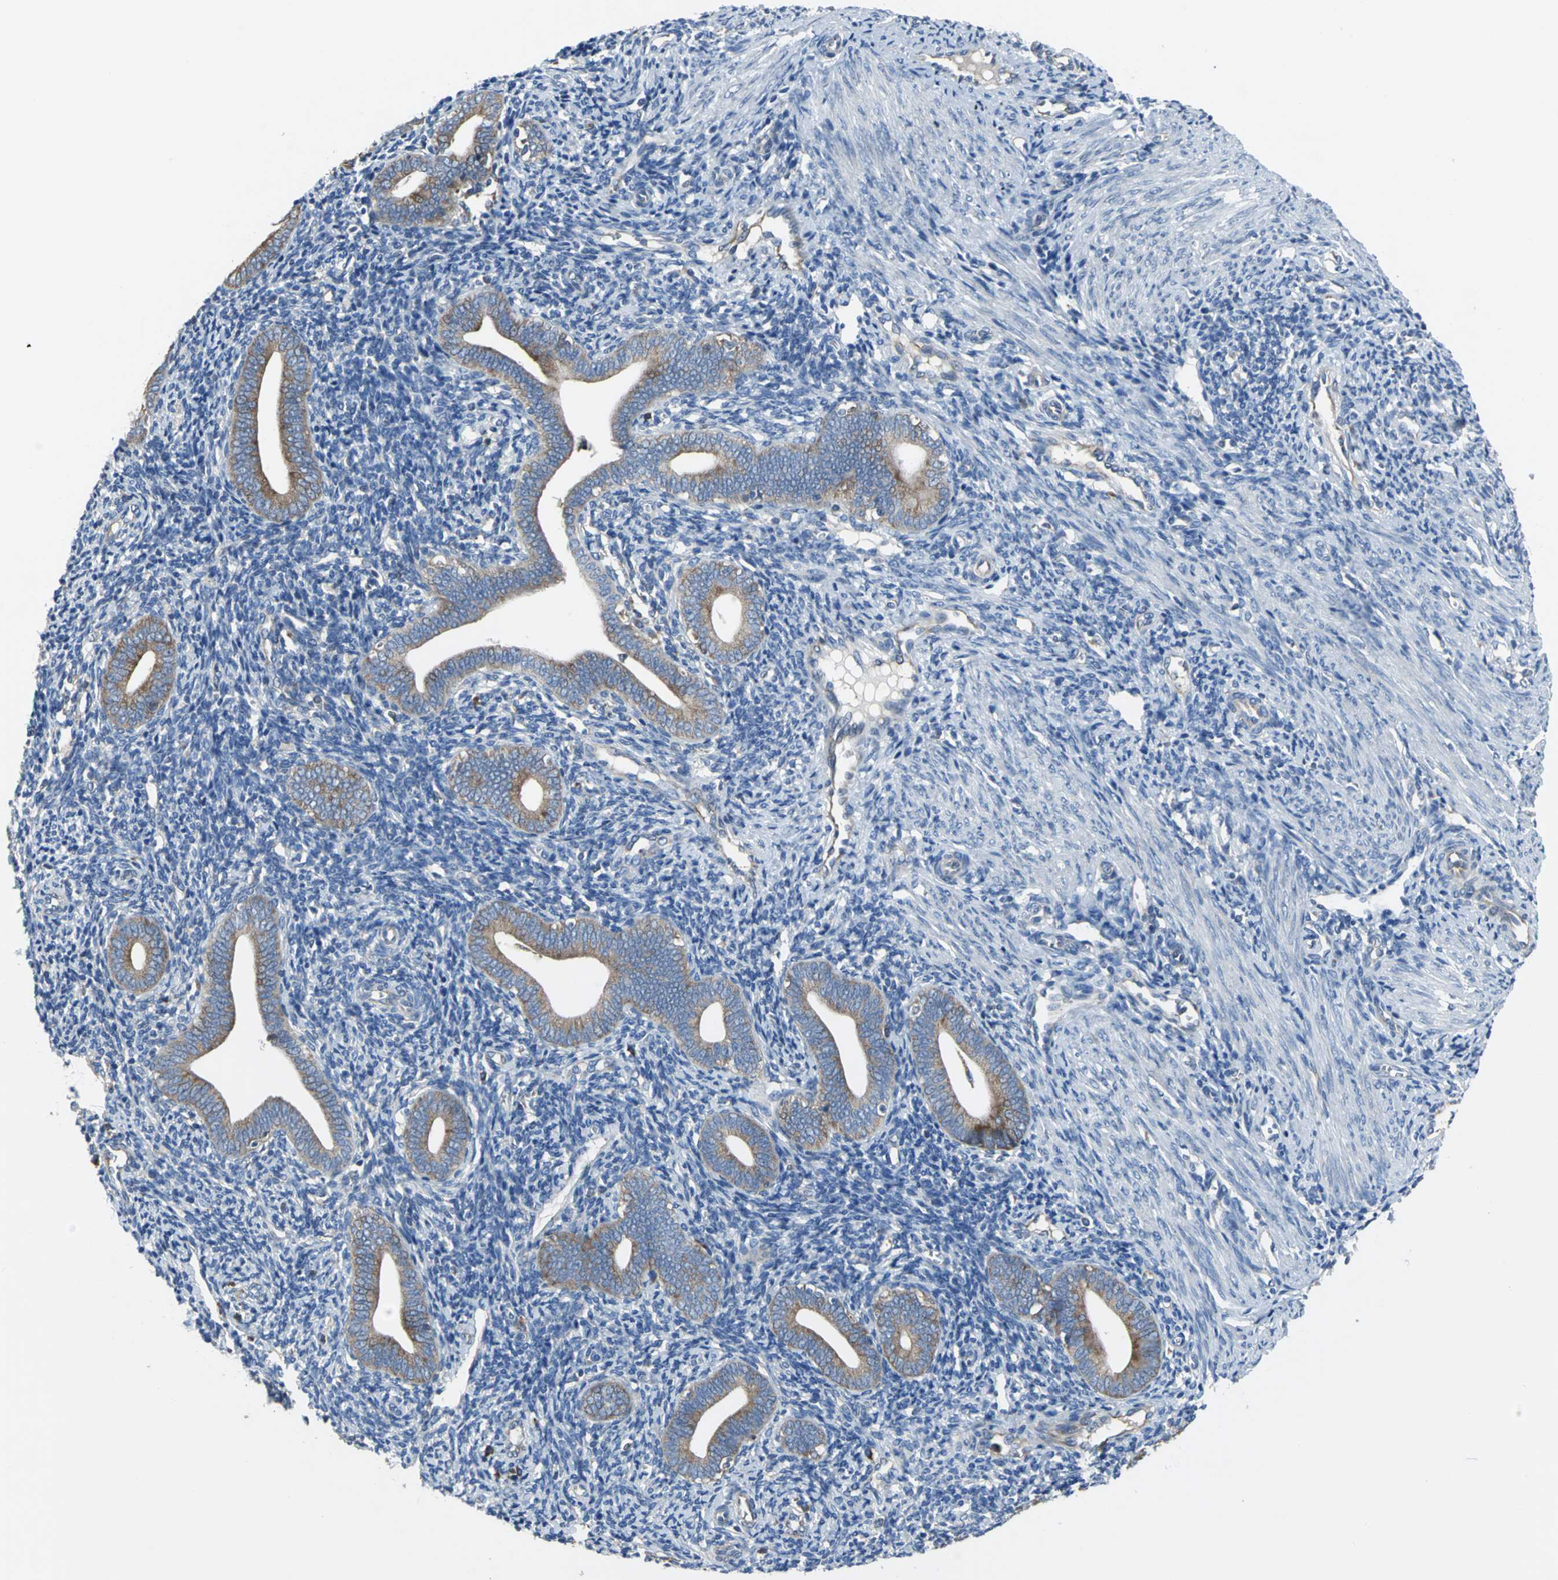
{"staining": {"intensity": "negative", "quantity": "none", "location": "none"}, "tissue": "endometrium", "cell_type": "Cells in endometrial stroma", "image_type": "normal", "snomed": [{"axis": "morphology", "description": "Normal tissue, NOS"}, {"axis": "topography", "description": "Uterus"}, {"axis": "topography", "description": "Endometrium"}], "caption": "There is no significant staining in cells in endometrial stroma of endometrium. The staining was performed using DAB to visualize the protein expression in brown, while the nuclei were stained in blue with hematoxylin (Magnification: 20x).", "gene": "EIF5A", "patient": {"sex": "female", "age": 33}}